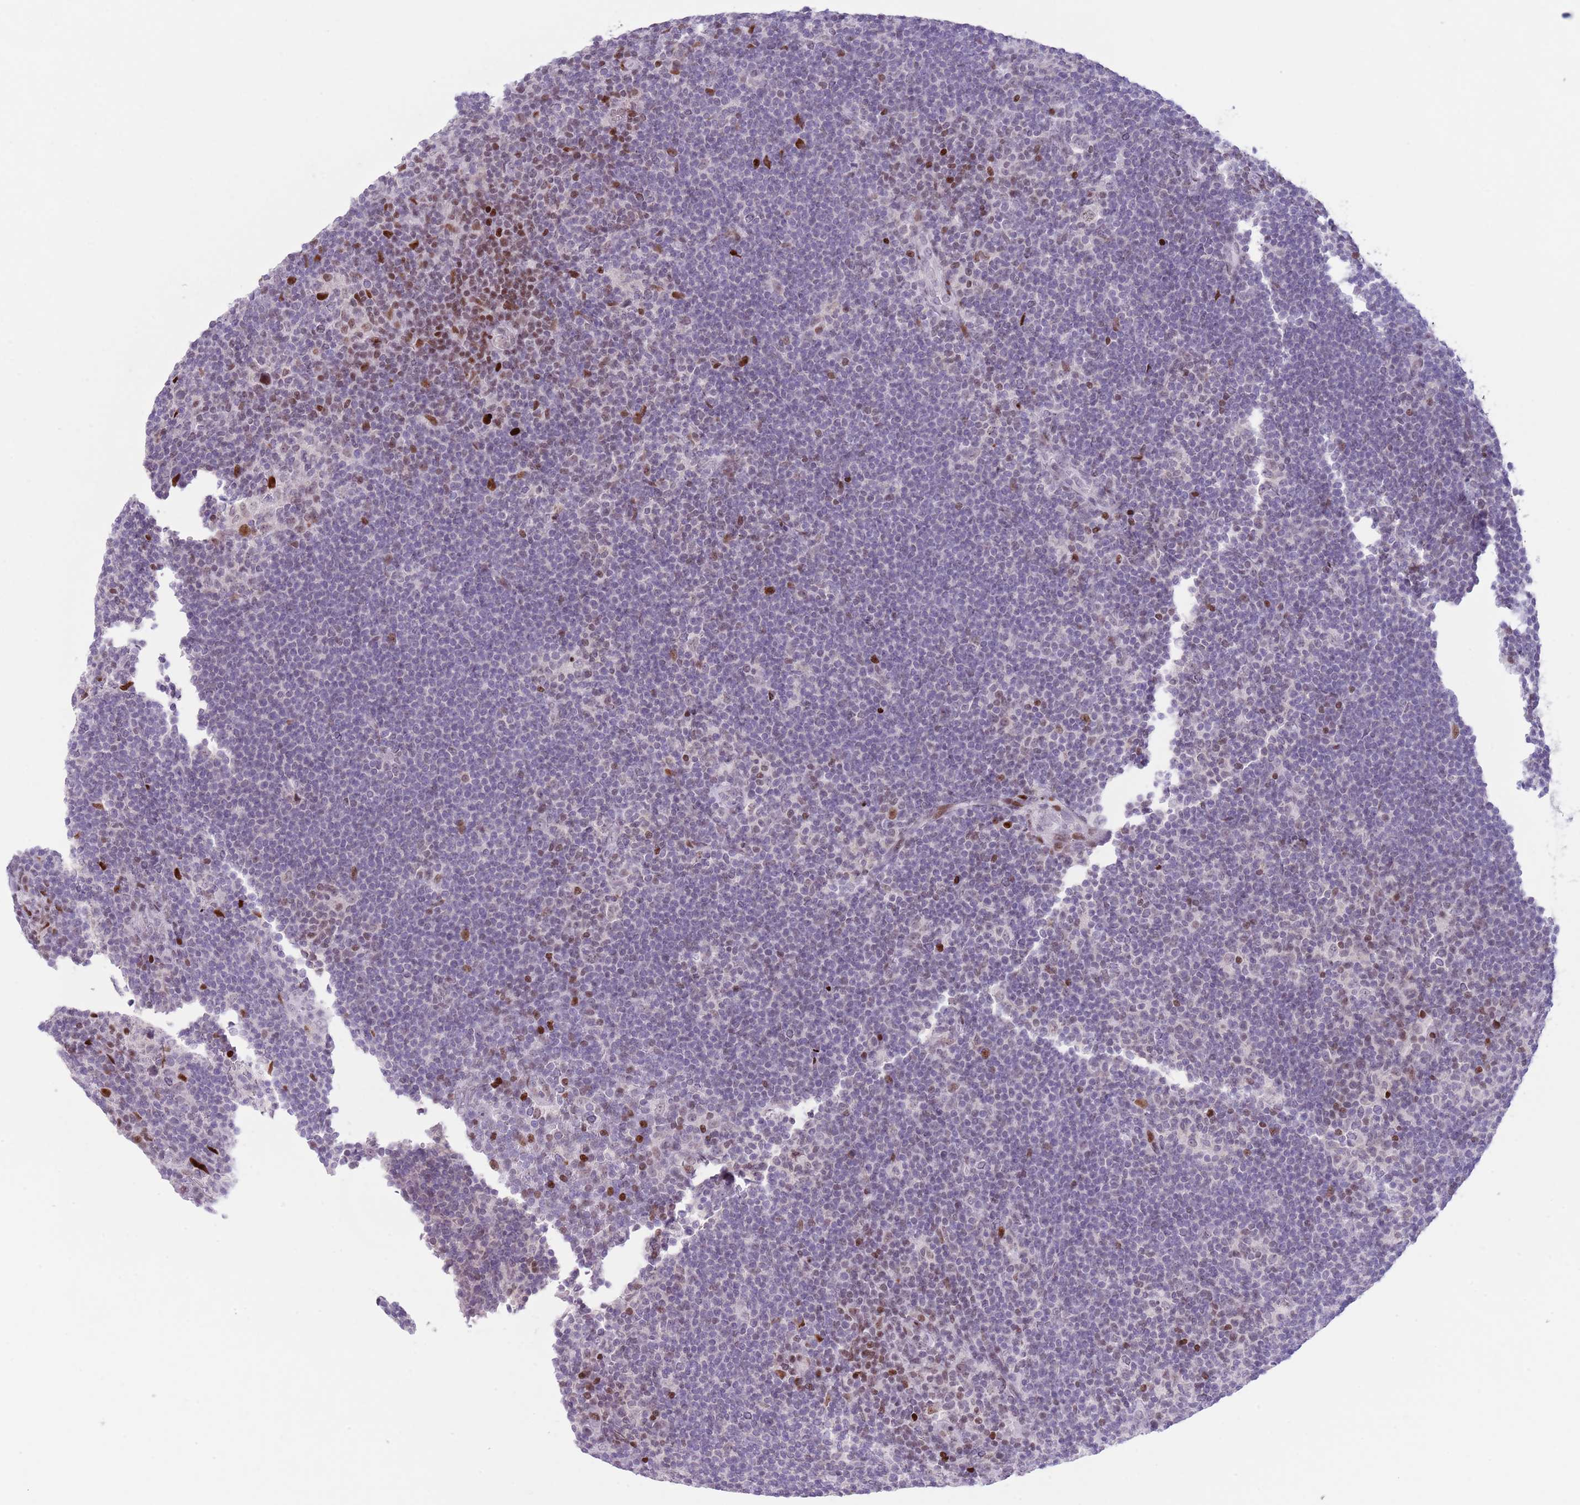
{"staining": {"intensity": "weak", "quantity": "<25%", "location": "nuclear"}, "tissue": "lymphoma", "cell_type": "Tumor cells", "image_type": "cancer", "snomed": [{"axis": "morphology", "description": "Hodgkin's disease, NOS"}, {"axis": "topography", "description": "Lymph node"}], "caption": "High magnification brightfield microscopy of lymphoma stained with DAB (brown) and counterstained with hematoxylin (blue): tumor cells show no significant positivity.", "gene": "MFSD10", "patient": {"sex": "female", "age": 57}}